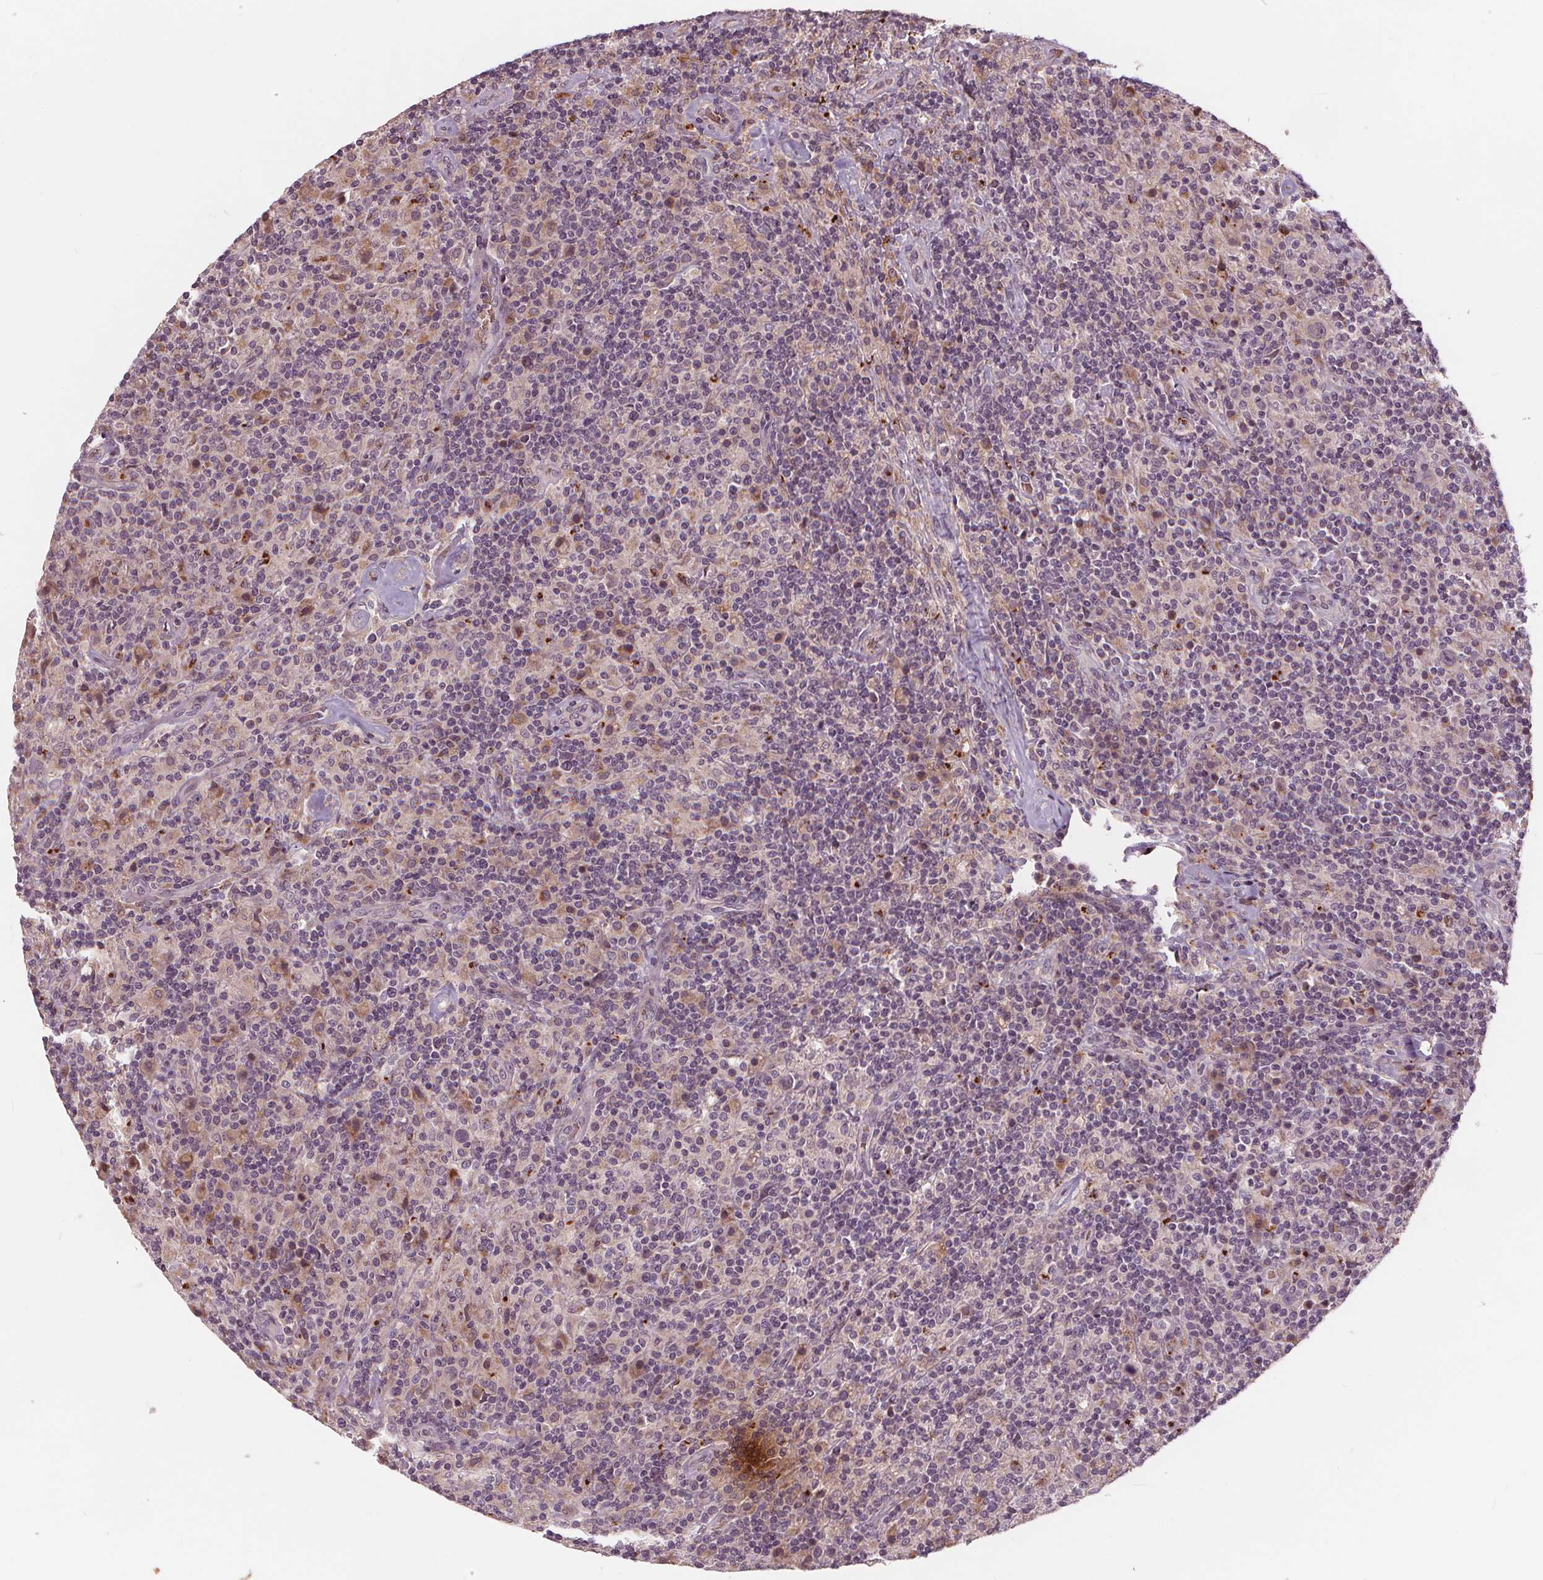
{"staining": {"intensity": "negative", "quantity": "none", "location": "none"}, "tissue": "lymphoma", "cell_type": "Tumor cells", "image_type": "cancer", "snomed": [{"axis": "morphology", "description": "Hodgkin's disease, NOS"}, {"axis": "topography", "description": "Lymph node"}], "caption": "Tumor cells show no significant protein expression in lymphoma.", "gene": "IPO13", "patient": {"sex": "male", "age": 70}}